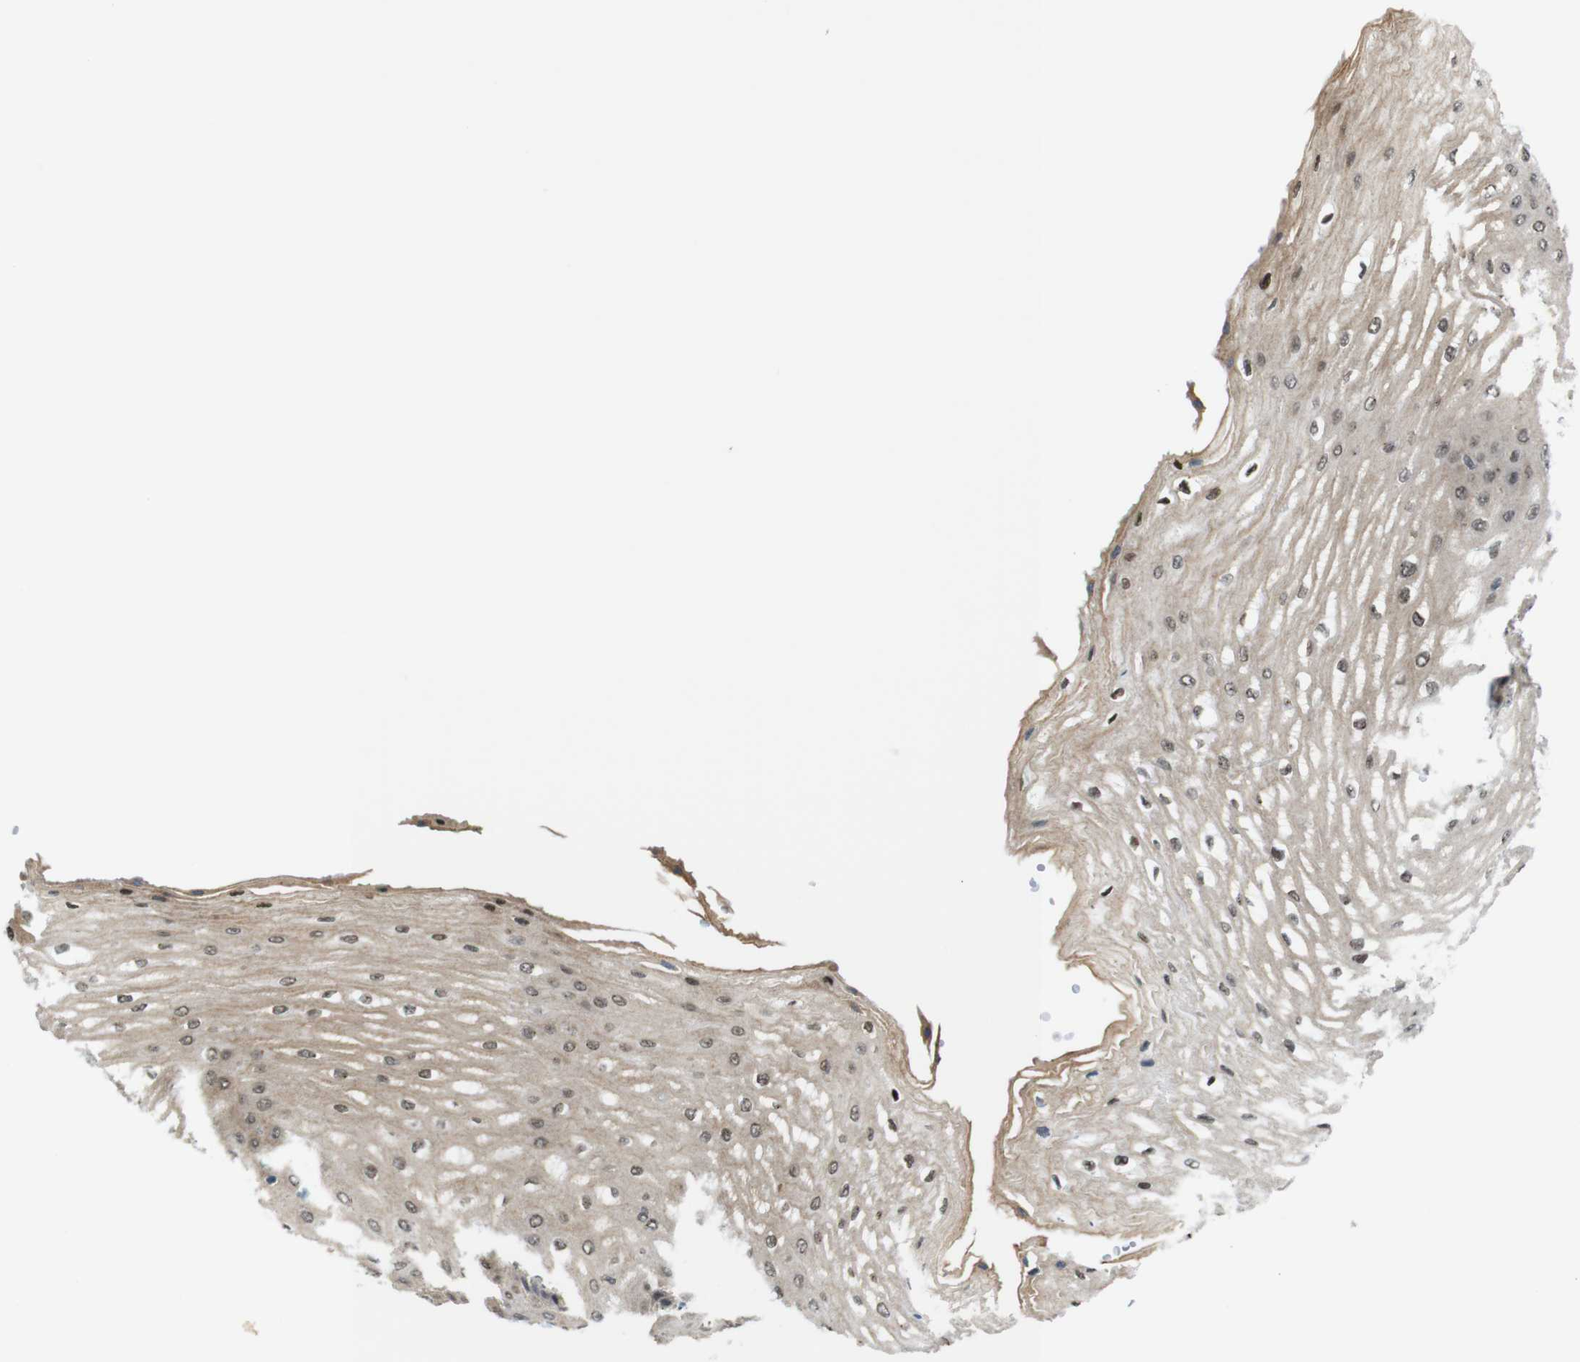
{"staining": {"intensity": "moderate", "quantity": ">75%", "location": "cytoplasmic/membranous,nuclear"}, "tissue": "esophagus", "cell_type": "Squamous epithelial cells", "image_type": "normal", "snomed": [{"axis": "morphology", "description": "Normal tissue, NOS"}, {"axis": "topography", "description": "Esophagus"}], "caption": "A histopathology image showing moderate cytoplasmic/membranous,nuclear staining in about >75% of squamous epithelial cells in unremarkable esophagus, as visualized by brown immunohistochemical staining.", "gene": "PNMA8A", "patient": {"sex": "male", "age": 54}}